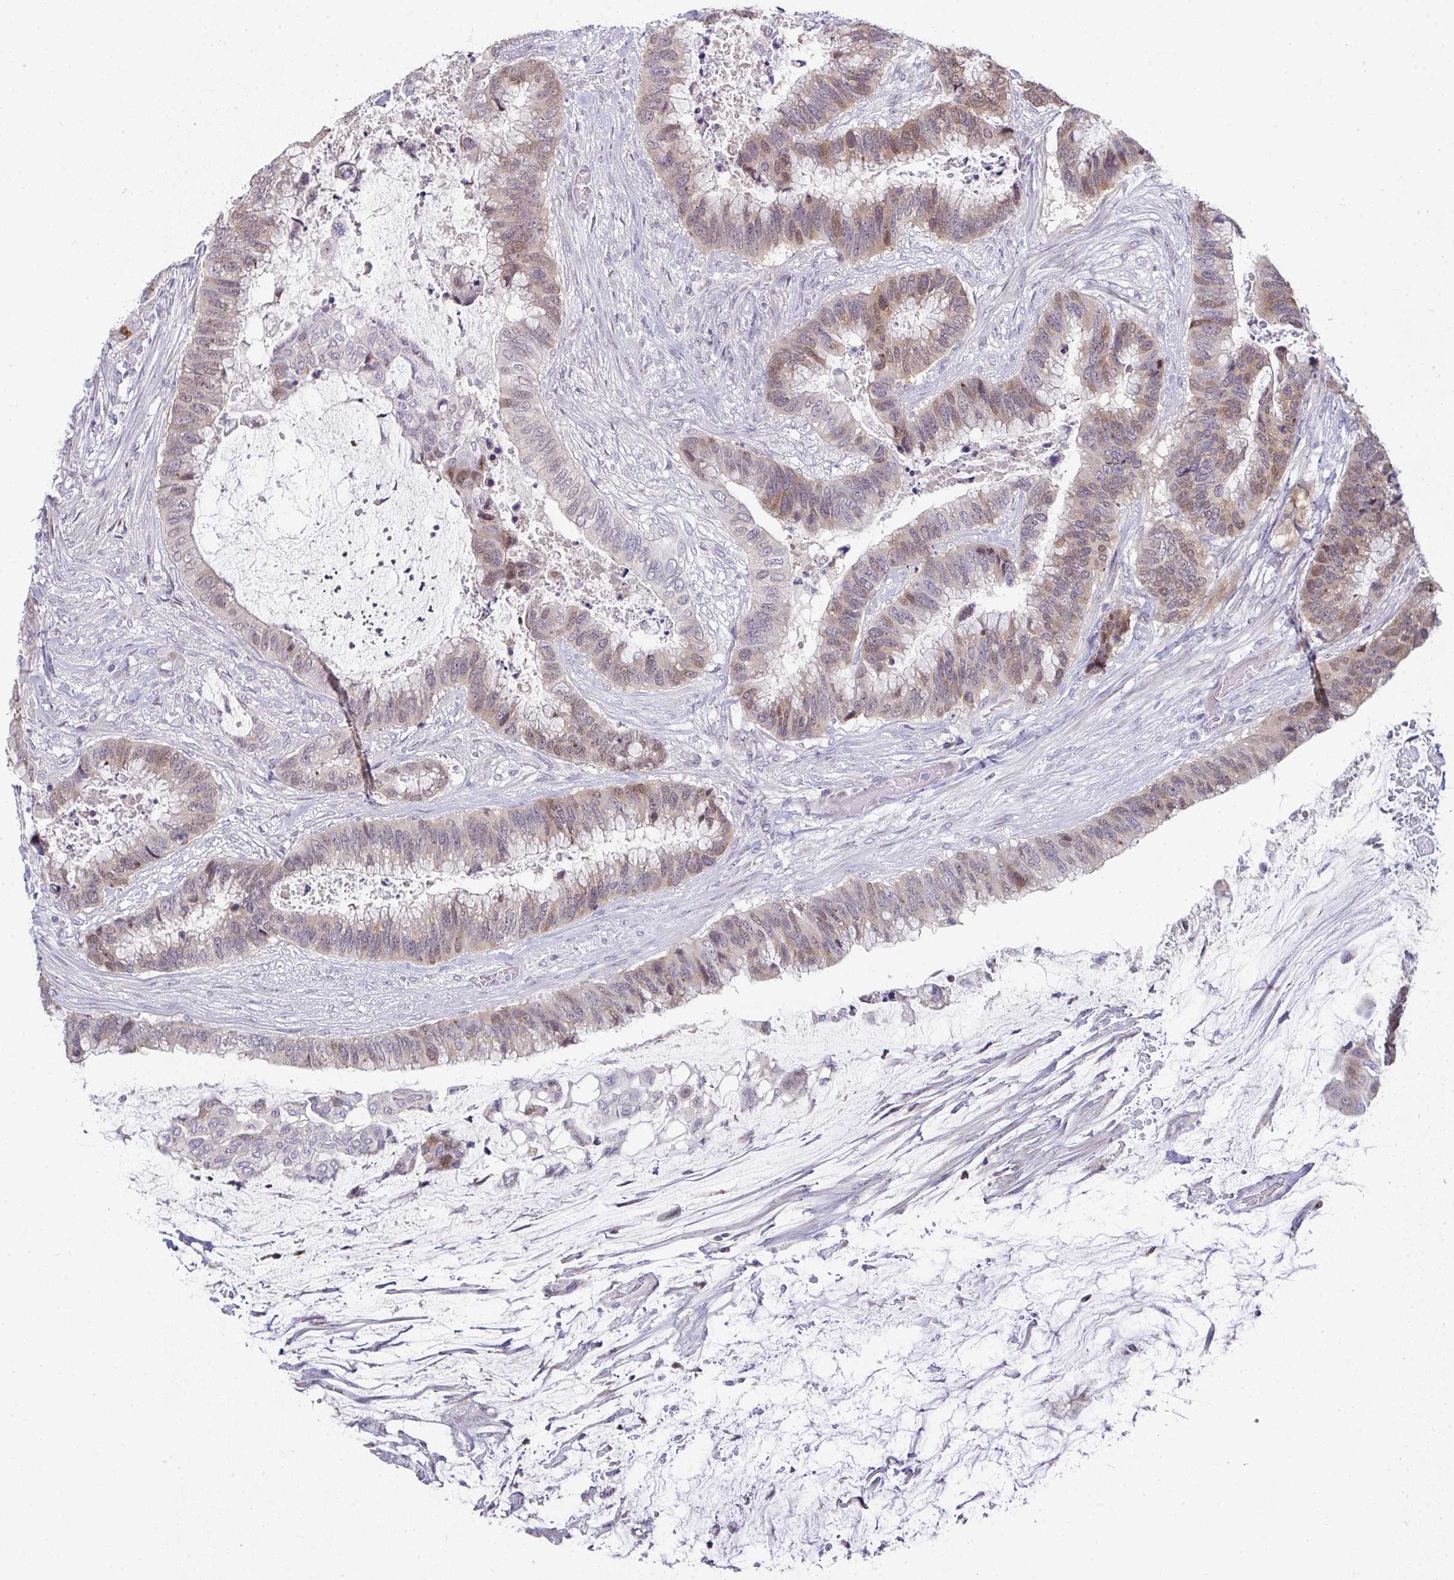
{"staining": {"intensity": "weak", "quantity": "25%-75%", "location": "cytoplasmic/membranous,nuclear"}, "tissue": "colorectal cancer", "cell_type": "Tumor cells", "image_type": "cancer", "snomed": [{"axis": "morphology", "description": "Adenocarcinoma, NOS"}, {"axis": "topography", "description": "Rectum"}], "caption": "Immunohistochemistry (IHC) histopathology image of human colorectal cancer (adenocarcinoma) stained for a protein (brown), which displays low levels of weak cytoplasmic/membranous and nuclear staining in approximately 25%-75% of tumor cells.", "gene": "A1CF", "patient": {"sex": "female", "age": 59}}